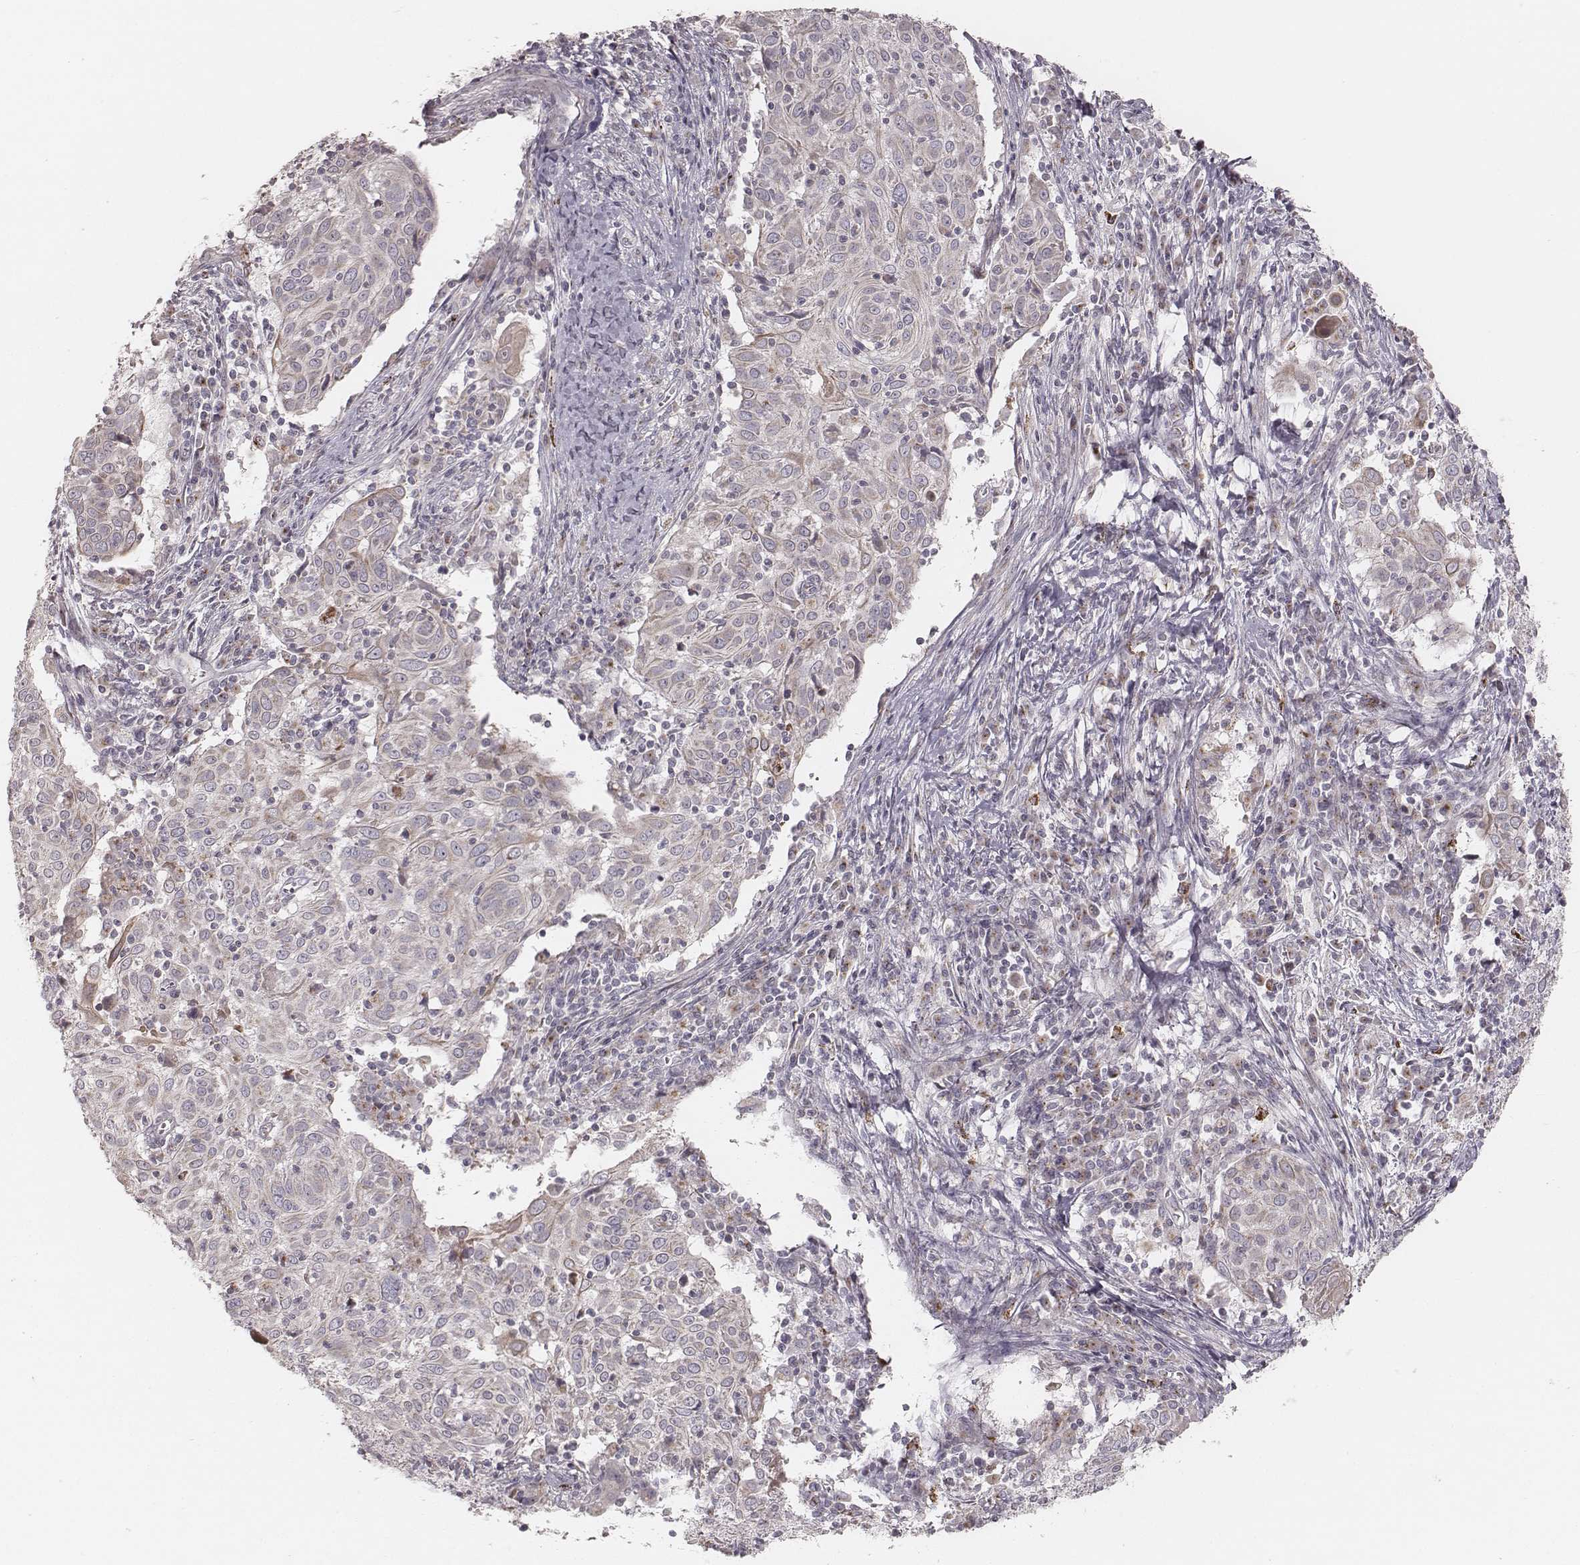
{"staining": {"intensity": "negative", "quantity": "none", "location": "none"}, "tissue": "cervical cancer", "cell_type": "Tumor cells", "image_type": "cancer", "snomed": [{"axis": "morphology", "description": "Squamous cell carcinoma, NOS"}, {"axis": "topography", "description": "Cervix"}], "caption": "An image of human cervical cancer is negative for staining in tumor cells.", "gene": "ABCA7", "patient": {"sex": "female", "age": 39}}